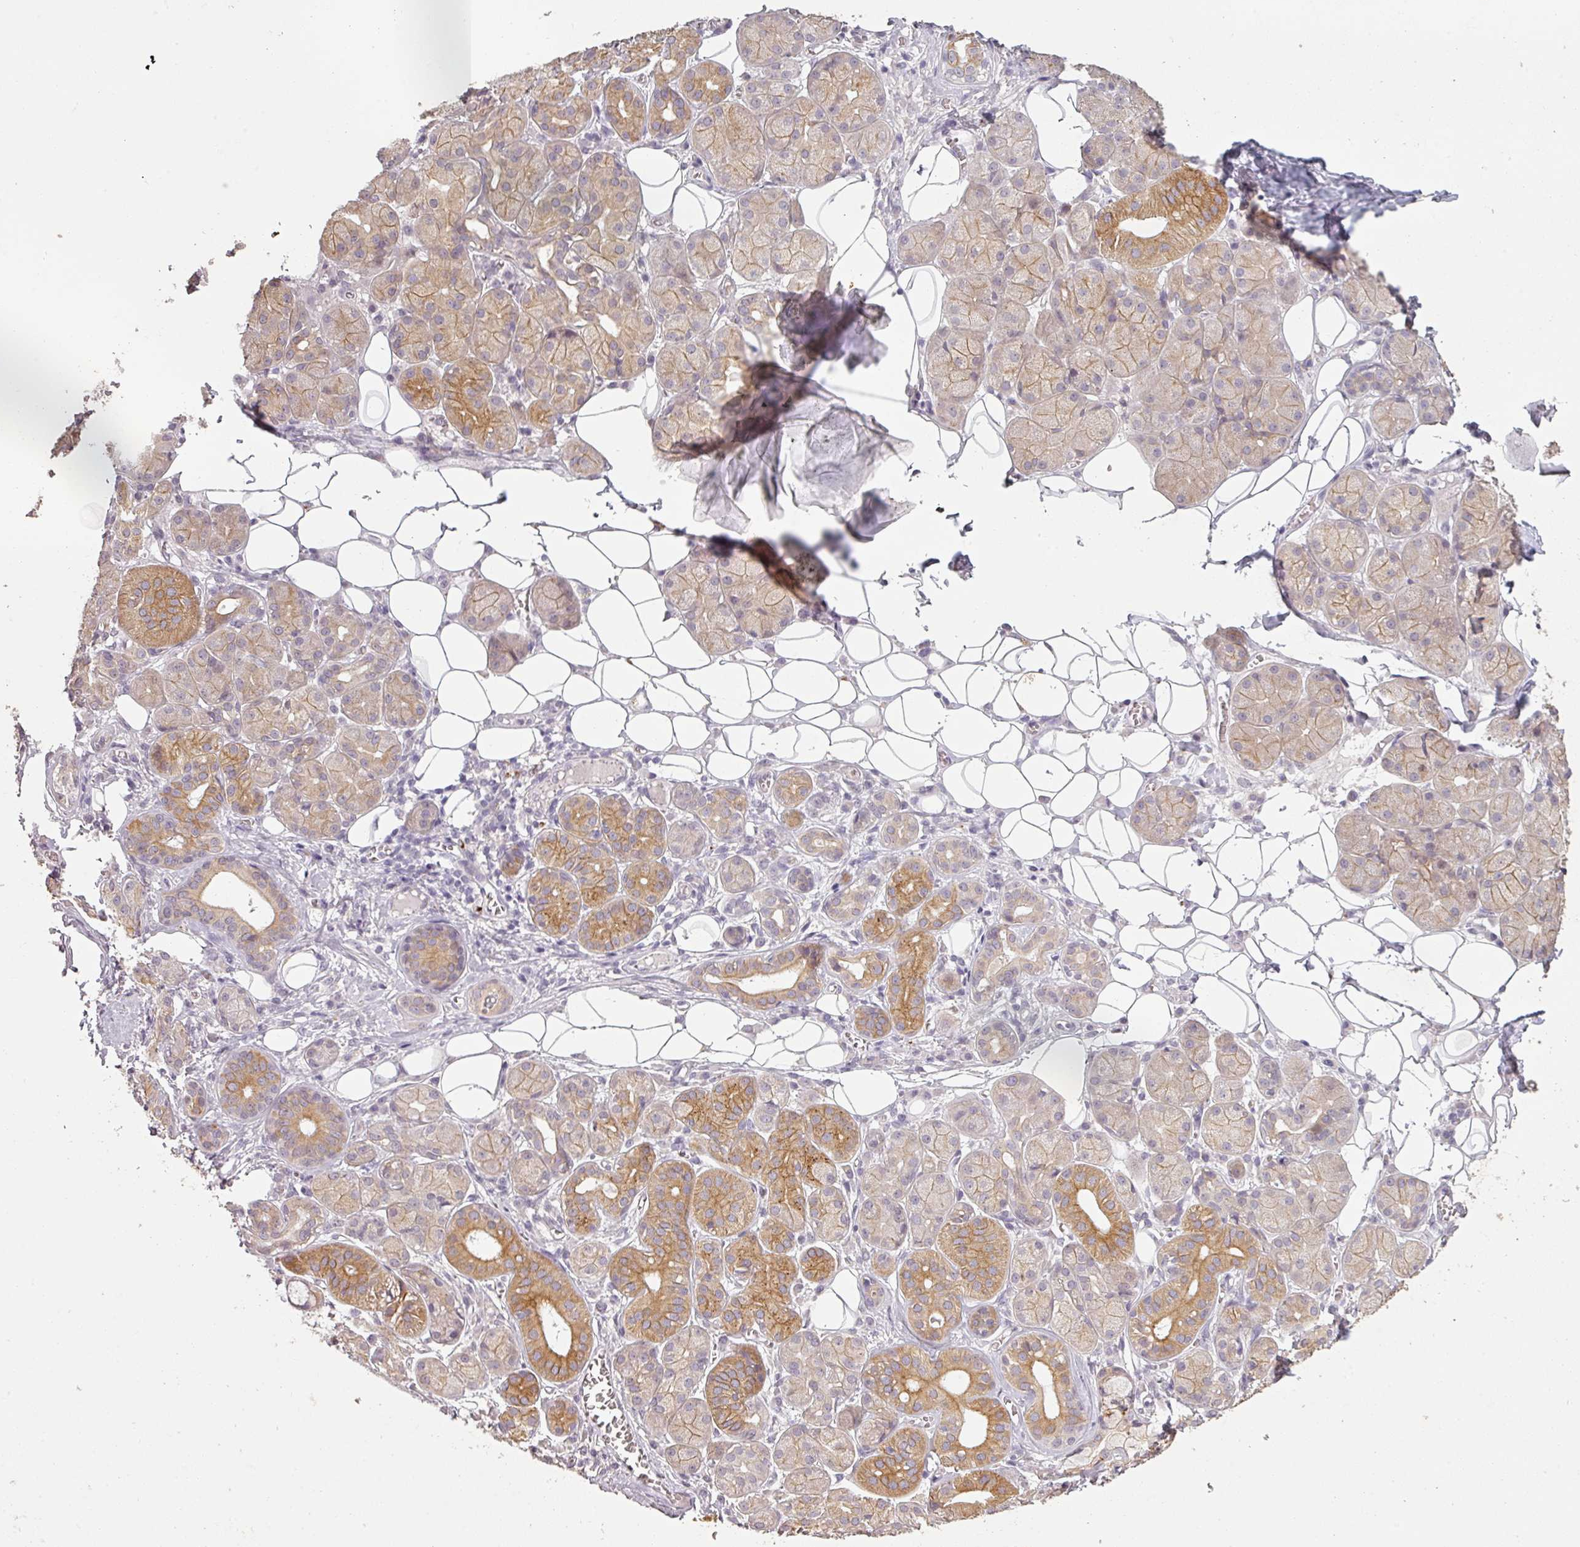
{"staining": {"intensity": "moderate", "quantity": "25%-75%", "location": "cytoplasmic/membranous"}, "tissue": "salivary gland", "cell_type": "Glandular cells", "image_type": "normal", "snomed": [{"axis": "morphology", "description": "Squamous cell carcinoma, NOS"}, {"axis": "topography", "description": "Skin"}, {"axis": "topography", "description": "Head-Neck"}], "caption": "Immunohistochemistry (IHC) (DAB (3,3'-diaminobenzidine)) staining of unremarkable salivary gland demonstrates moderate cytoplasmic/membranous protein positivity in approximately 25%-75% of glandular cells.", "gene": "LYPLA1", "patient": {"sex": "male", "age": 80}}